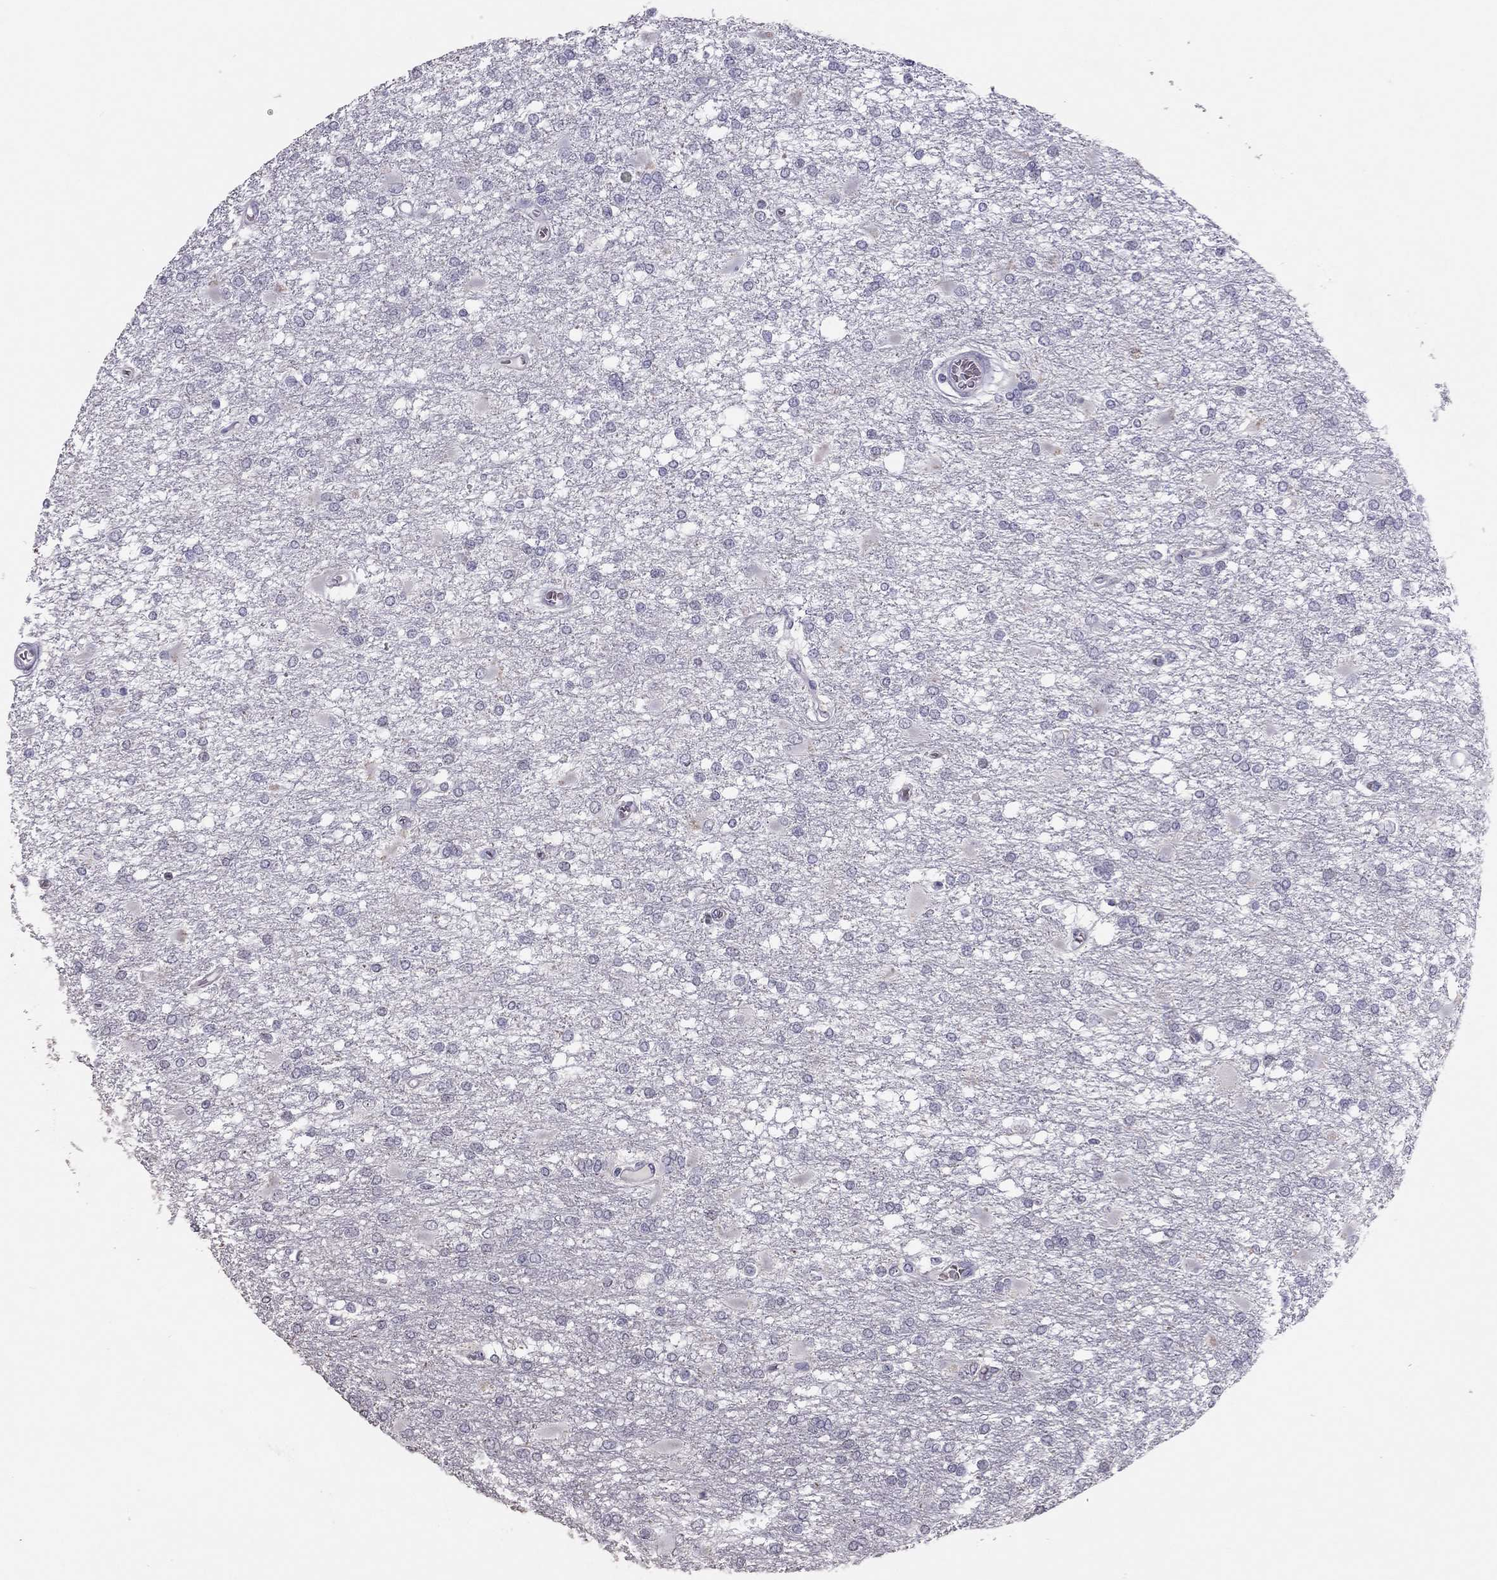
{"staining": {"intensity": "negative", "quantity": "none", "location": "none"}, "tissue": "glioma", "cell_type": "Tumor cells", "image_type": "cancer", "snomed": [{"axis": "morphology", "description": "Glioma, malignant, High grade"}, {"axis": "topography", "description": "Cerebral cortex"}], "caption": "This is an IHC micrograph of human glioma. There is no expression in tumor cells.", "gene": "TSHB", "patient": {"sex": "male", "age": 79}}